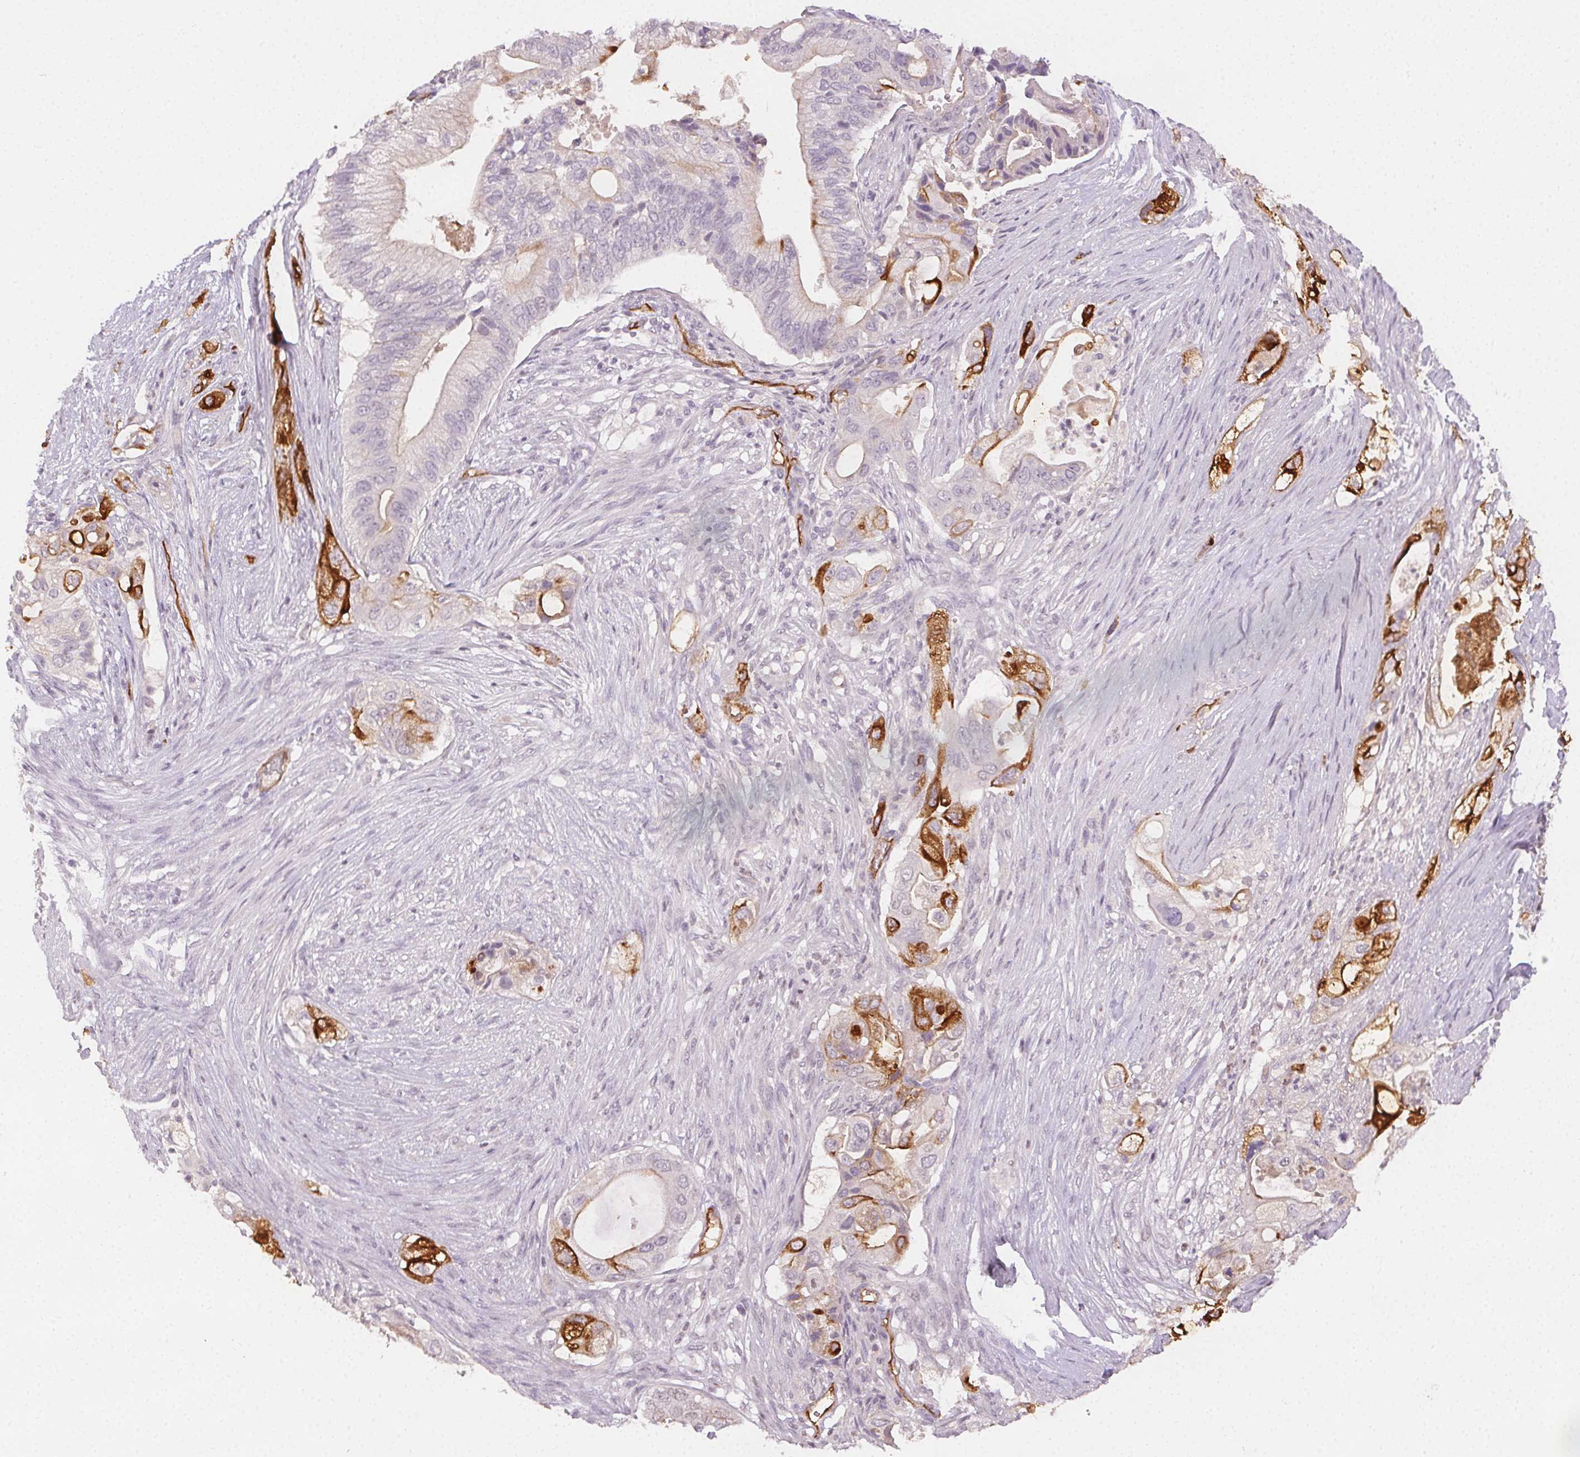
{"staining": {"intensity": "strong", "quantity": "25%-75%", "location": "cytoplasmic/membranous"}, "tissue": "pancreatic cancer", "cell_type": "Tumor cells", "image_type": "cancer", "snomed": [{"axis": "morphology", "description": "Adenocarcinoma, NOS"}, {"axis": "topography", "description": "Pancreas"}], "caption": "IHC histopathology image of neoplastic tissue: pancreatic cancer stained using immunohistochemistry demonstrates high levels of strong protein expression localized specifically in the cytoplasmic/membranous of tumor cells, appearing as a cytoplasmic/membranous brown color.", "gene": "PODXL", "patient": {"sex": "female", "age": 72}}